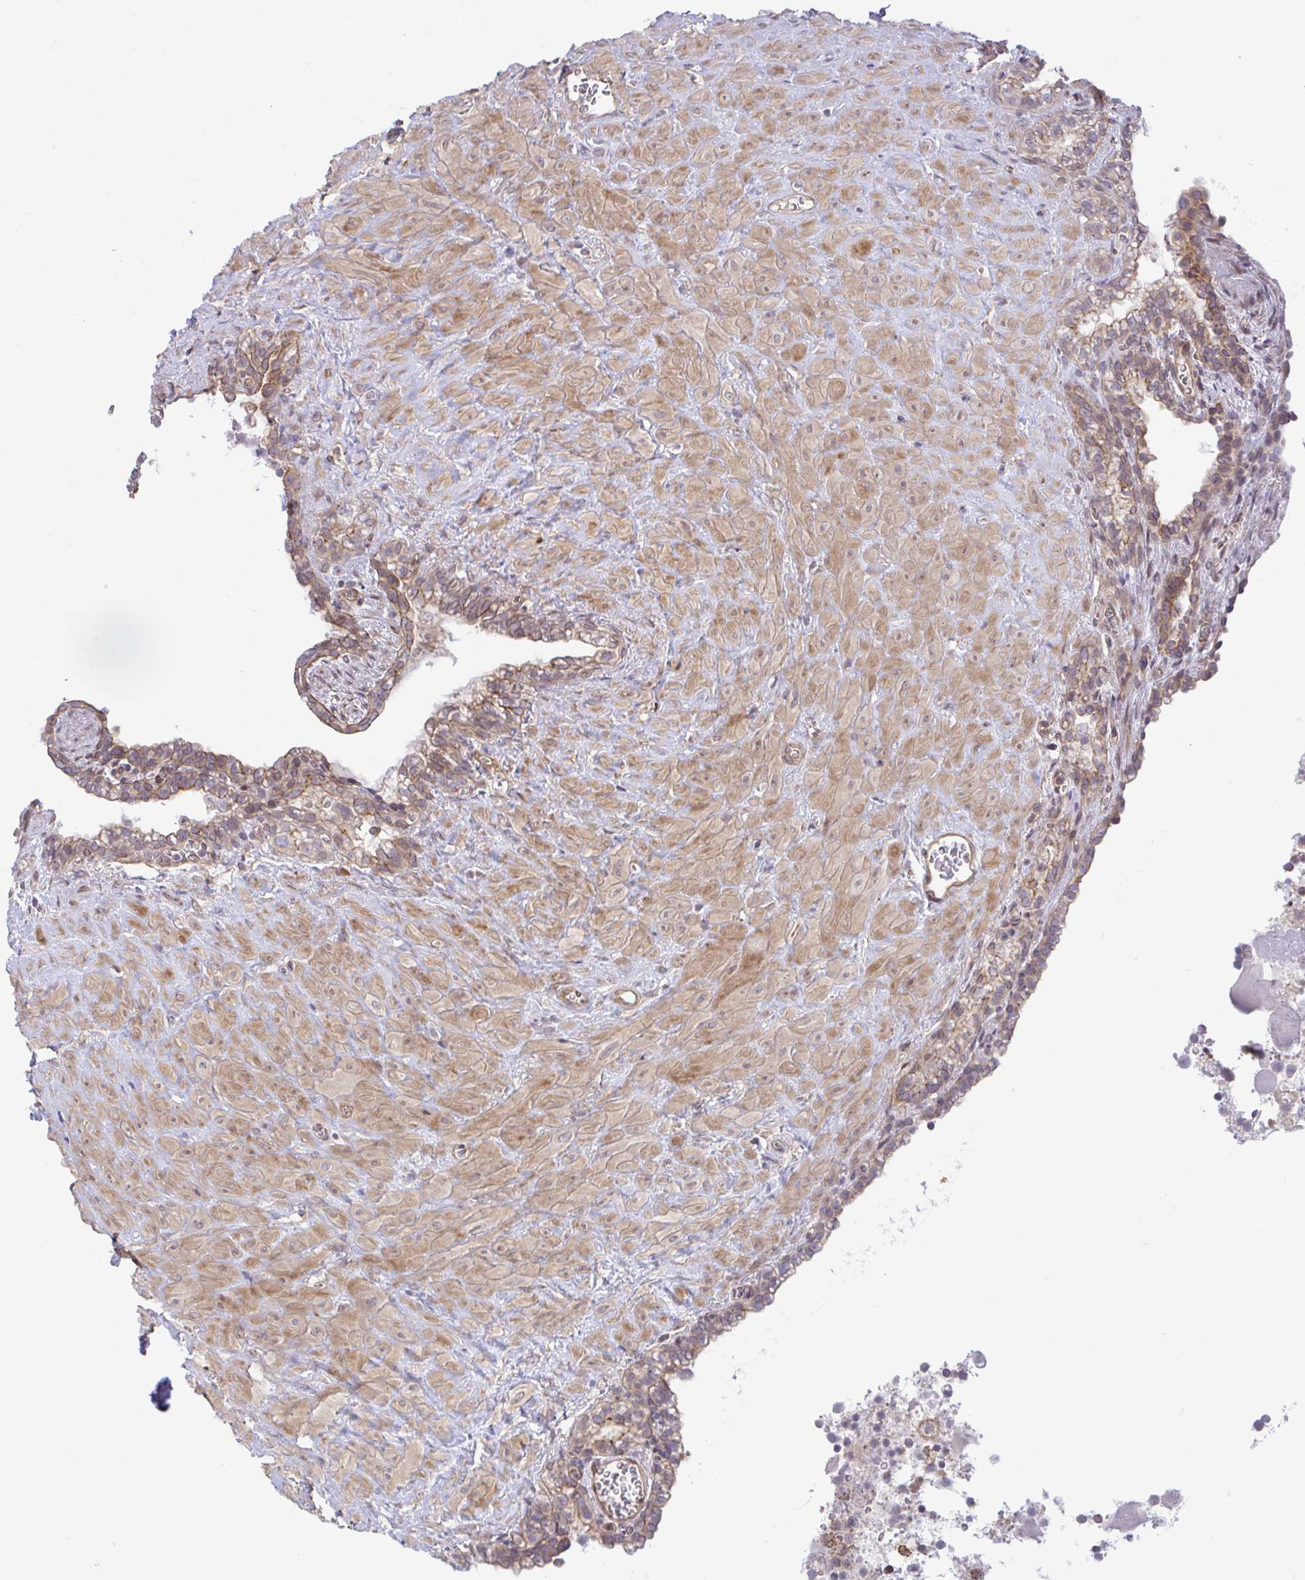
{"staining": {"intensity": "weak", "quantity": ">75%", "location": "cytoplasmic/membranous"}, "tissue": "seminal vesicle", "cell_type": "Glandular cells", "image_type": "normal", "snomed": [{"axis": "morphology", "description": "Normal tissue, NOS"}, {"axis": "topography", "description": "Seminal veicle"}], "caption": "Protein staining by IHC displays weak cytoplasmic/membranous expression in about >75% of glandular cells in normal seminal vesicle. (brown staining indicates protein expression, while blue staining denotes nuclei).", "gene": "ZBED3", "patient": {"sex": "male", "age": 76}}